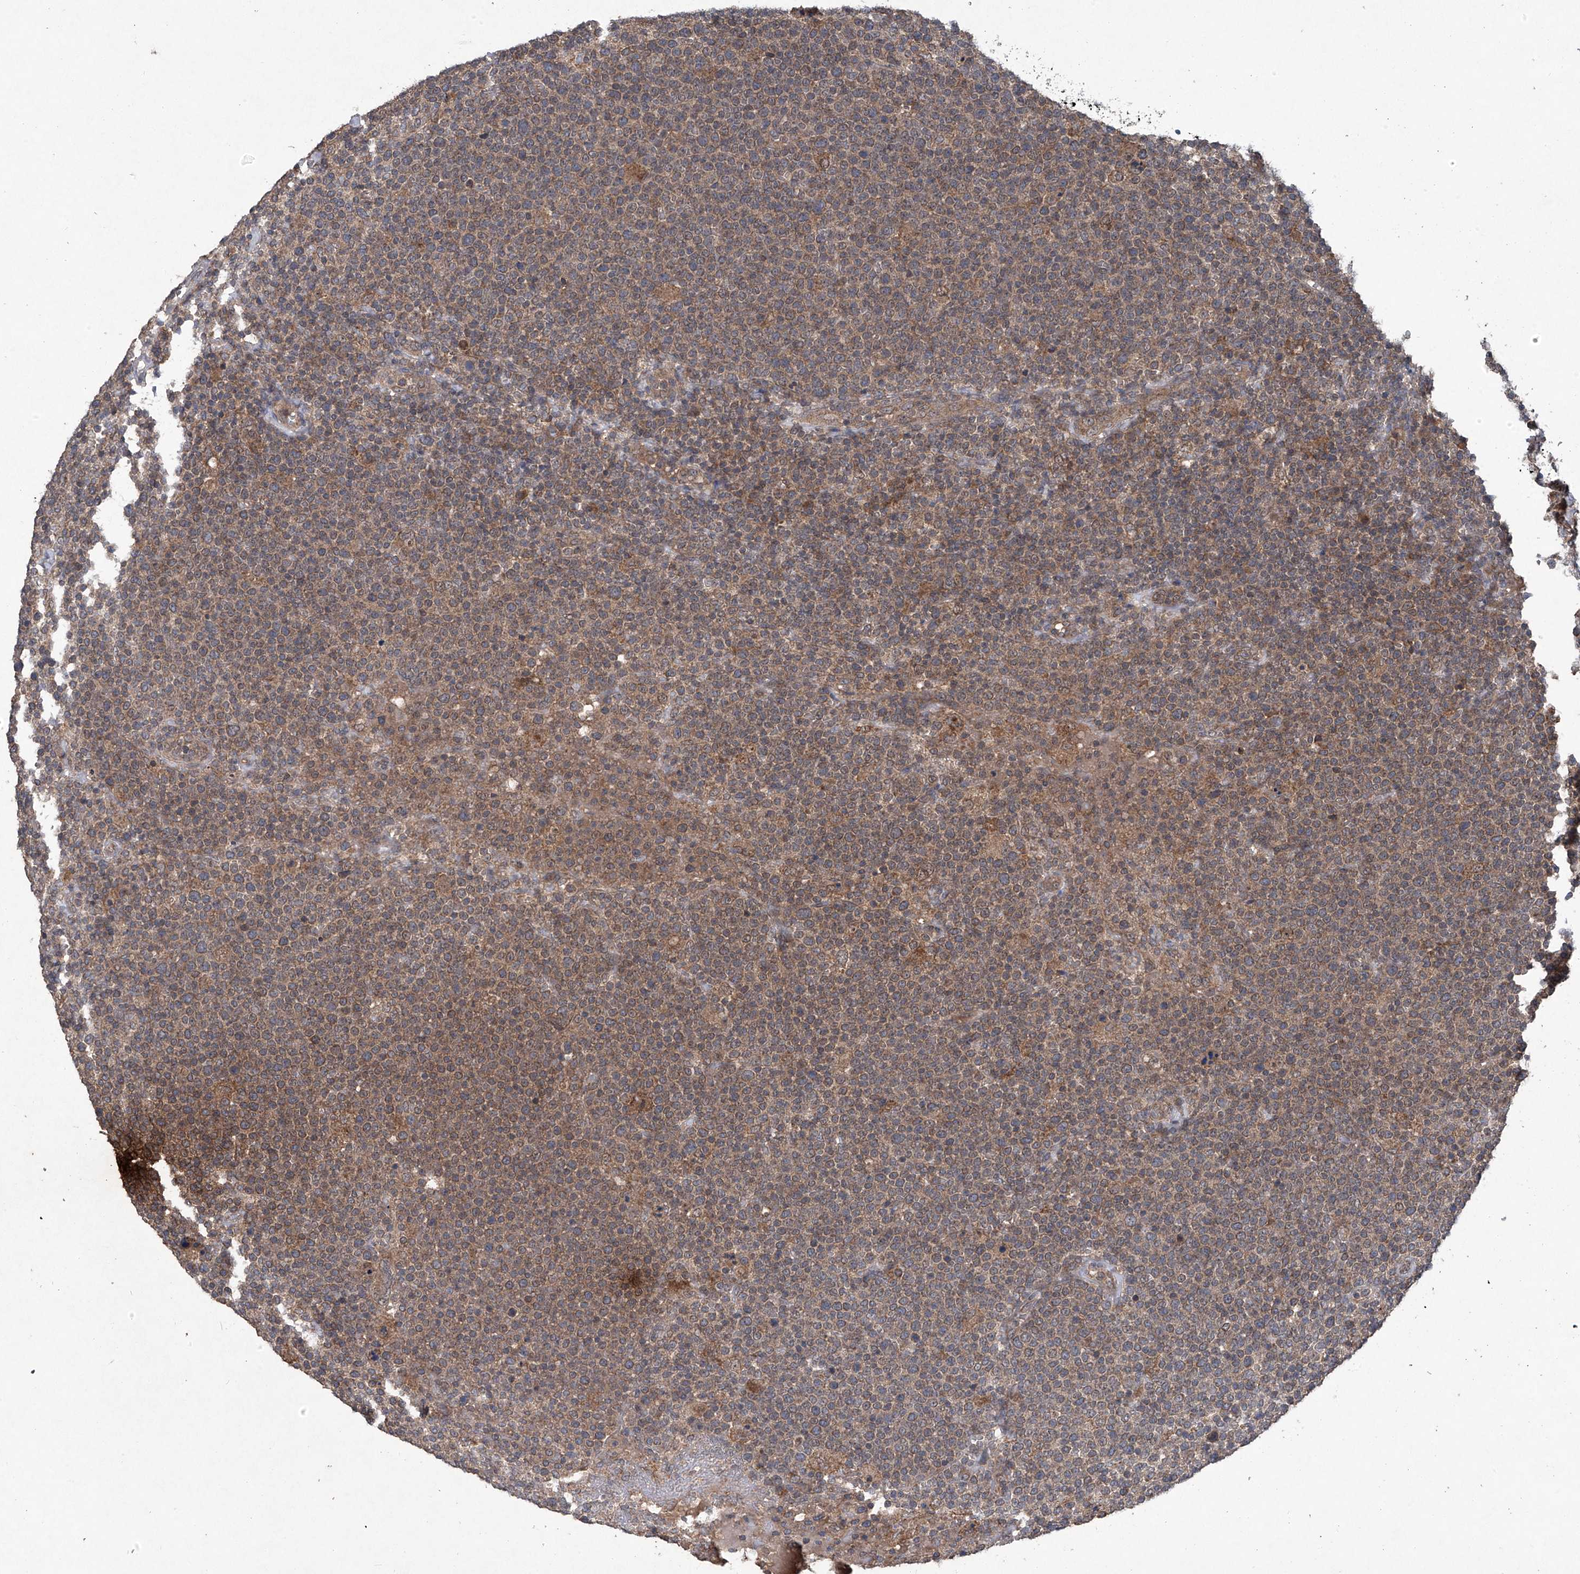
{"staining": {"intensity": "moderate", "quantity": ">75%", "location": "cytoplasmic/membranous"}, "tissue": "lymphoma", "cell_type": "Tumor cells", "image_type": "cancer", "snomed": [{"axis": "morphology", "description": "Malignant lymphoma, non-Hodgkin's type, High grade"}, {"axis": "topography", "description": "Lymph node"}], "caption": "Brown immunohistochemical staining in malignant lymphoma, non-Hodgkin's type (high-grade) exhibits moderate cytoplasmic/membranous positivity in approximately >75% of tumor cells. Nuclei are stained in blue.", "gene": "SUMF2", "patient": {"sex": "male", "age": 61}}